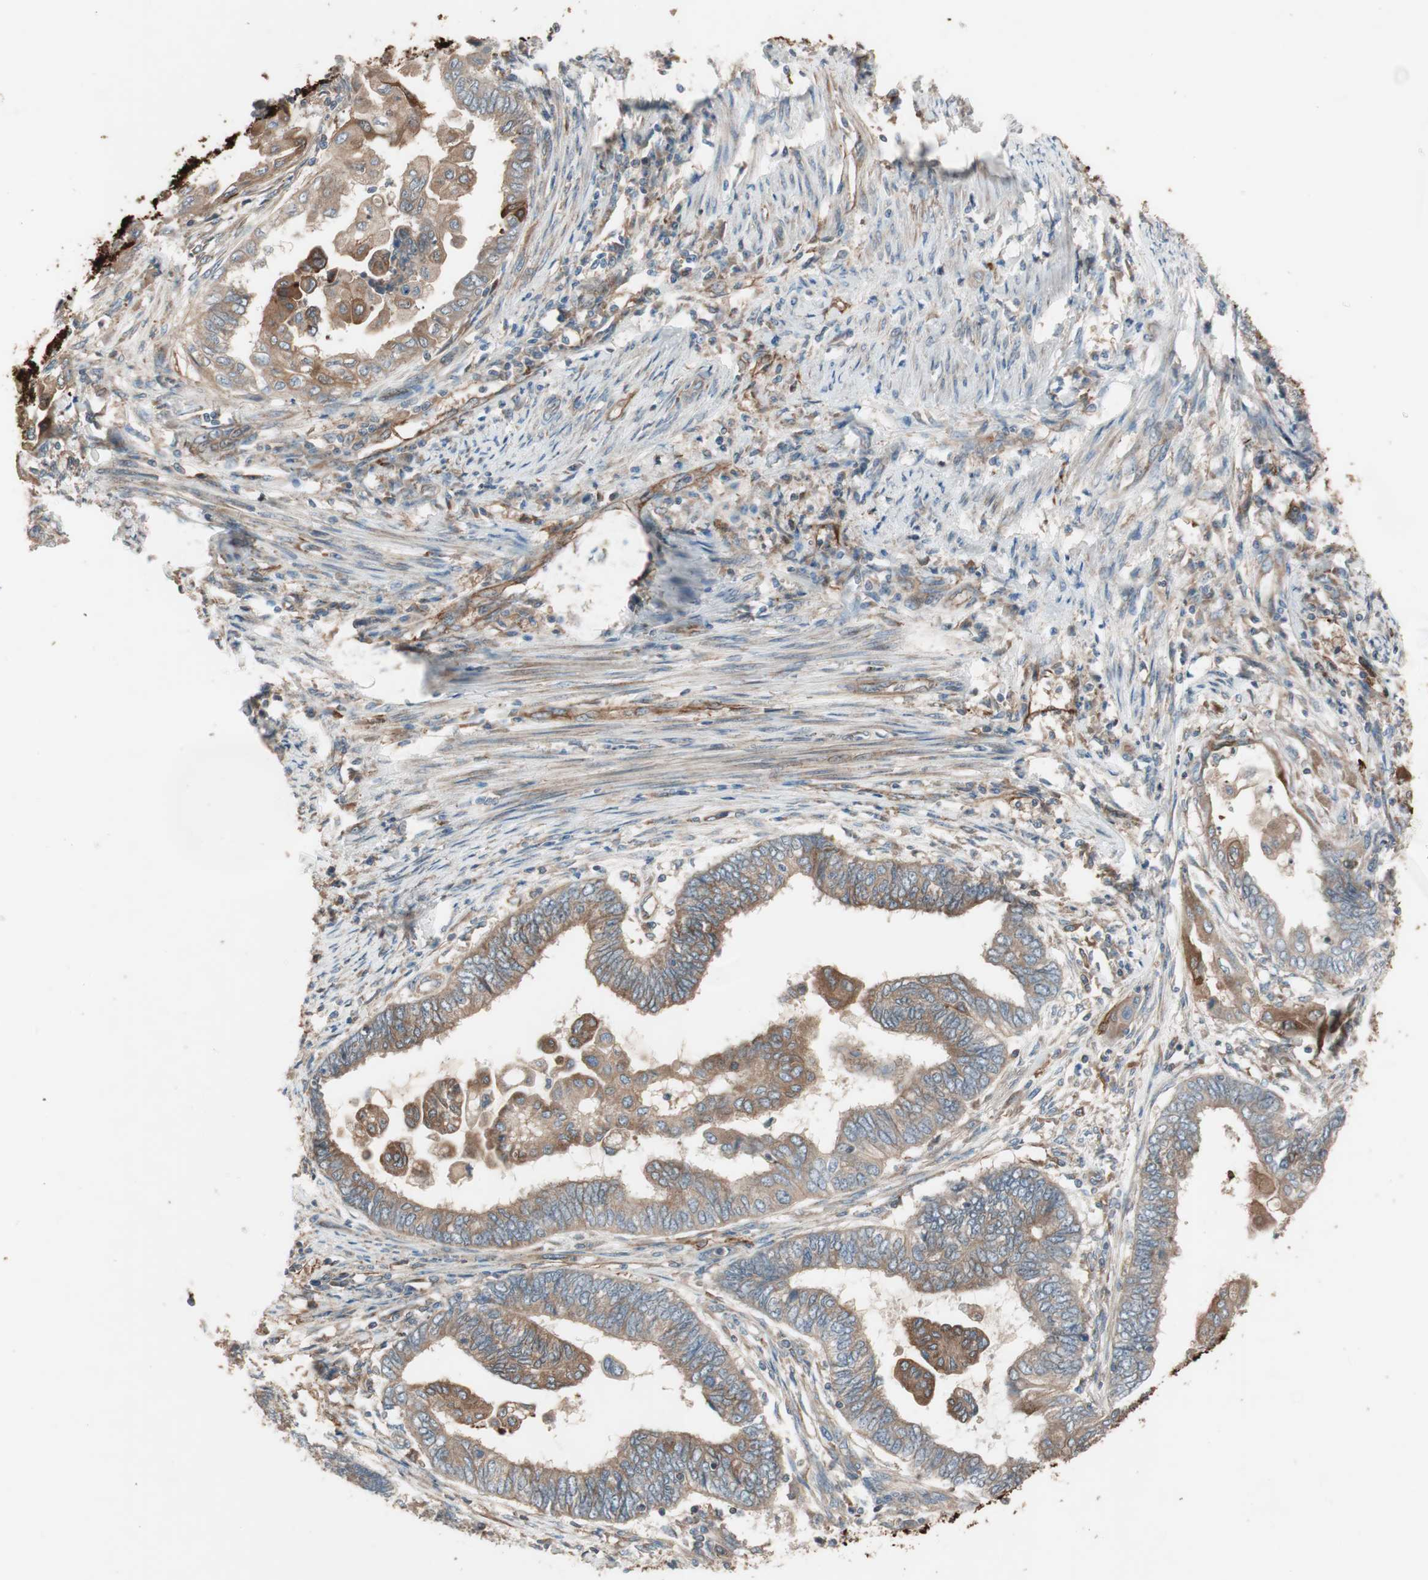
{"staining": {"intensity": "moderate", "quantity": ">75%", "location": "cytoplasmic/membranous"}, "tissue": "endometrial cancer", "cell_type": "Tumor cells", "image_type": "cancer", "snomed": [{"axis": "morphology", "description": "Adenocarcinoma, NOS"}, {"axis": "topography", "description": "Uterus"}, {"axis": "topography", "description": "Endometrium"}], "caption": "Endometrial cancer (adenocarcinoma) was stained to show a protein in brown. There is medium levels of moderate cytoplasmic/membranous positivity in about >75% of tumor cells.", "gene": "STAB1", "patient": {"sex": "female", "age": 70}}